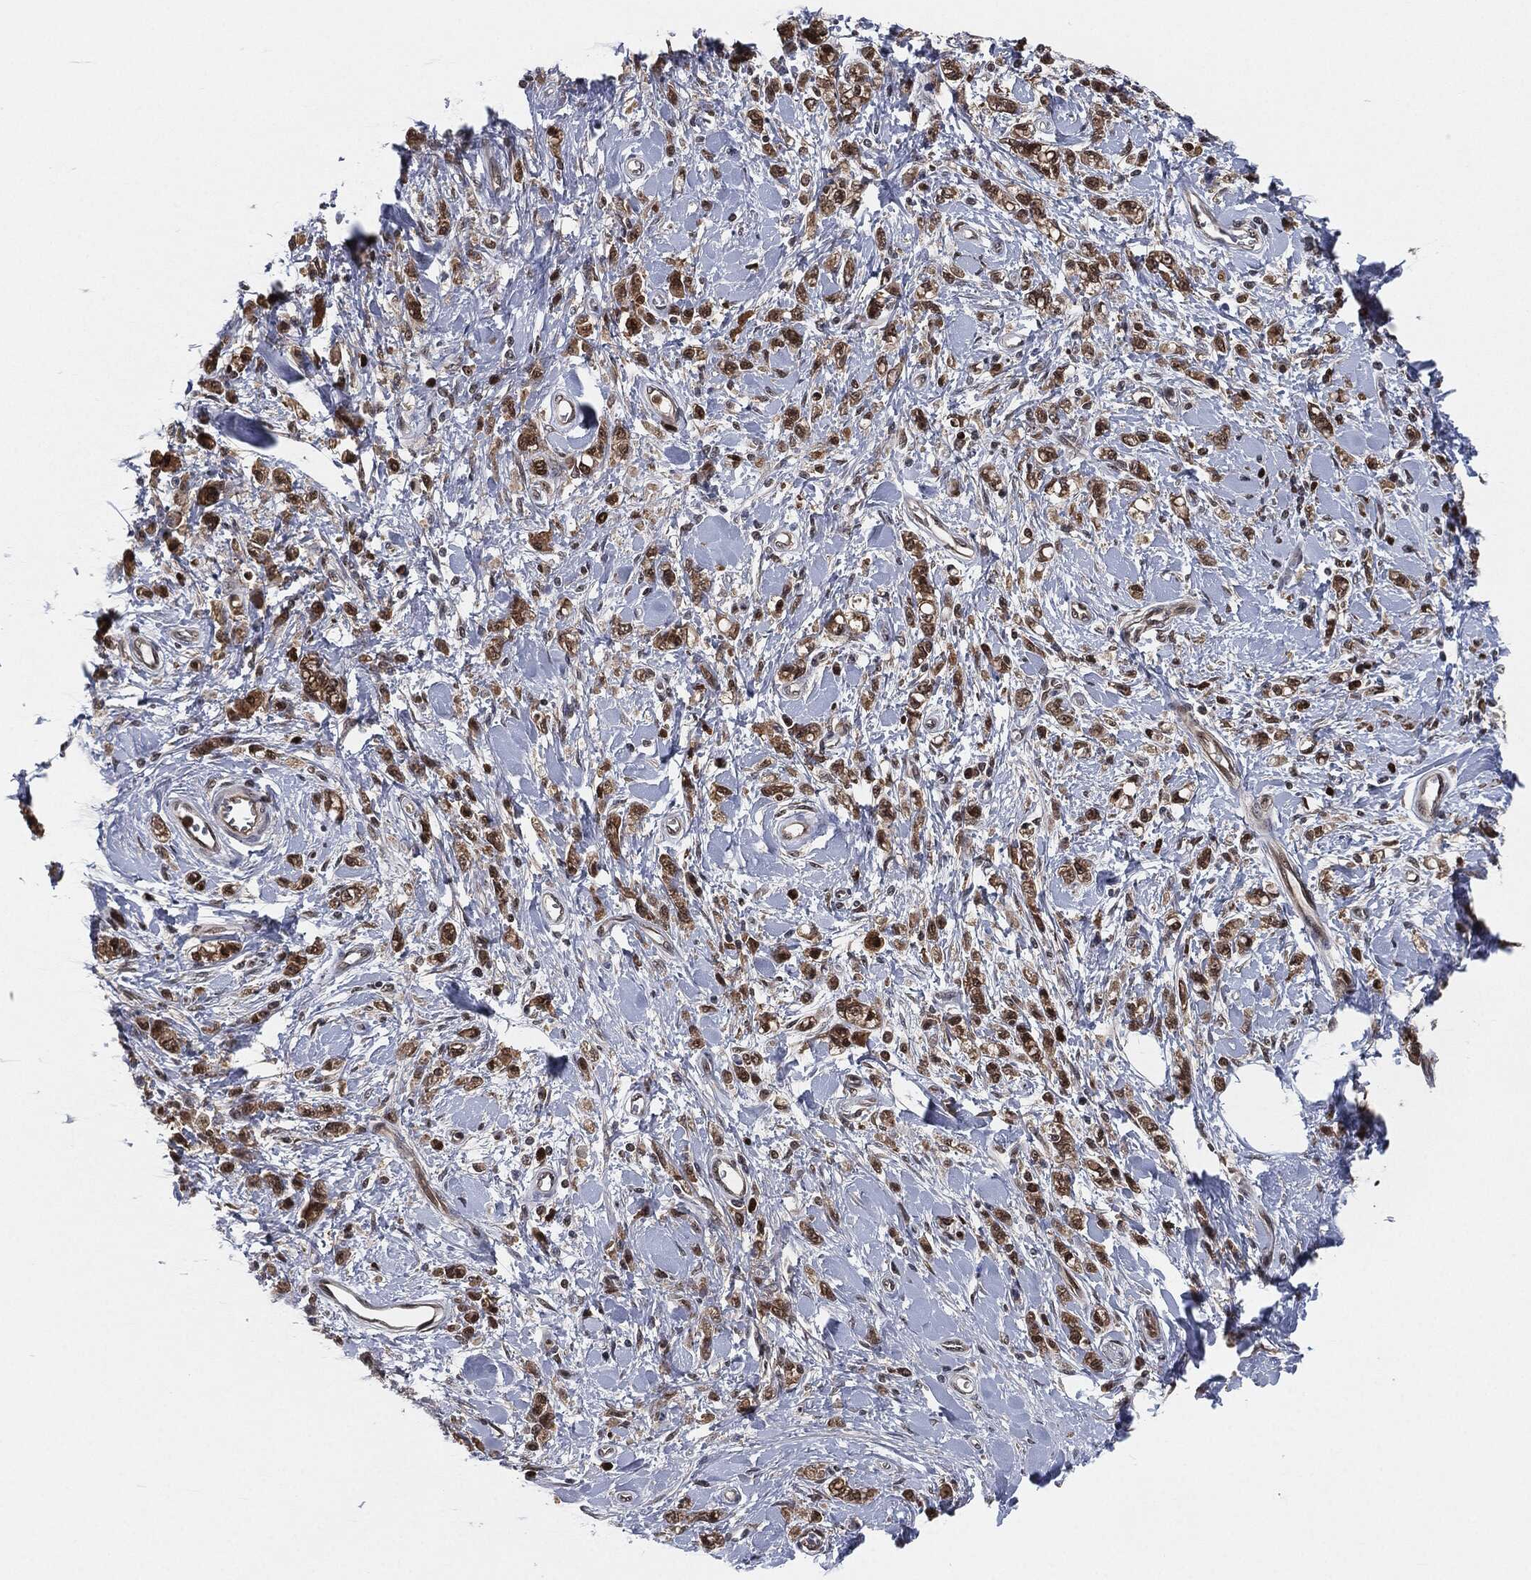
{"staining": {"intensity": "moderate", "quantity": ">75%", "location": "cytoplasmic/membranous"}, "tissue": "stomach cancer", "cell_type": "Tumor cells", "image_type": "cancer", "snomed": [{"axis": "morphology", "description": "Adenocarcinoma, NOS"}, {"axis": "topography", "description": "Stomach"}], "caption": "The histopathology image shows immunohistochemical staining of stomach adenocarcinoma. There is moderate cytoplasmic/membranous expression is present in about >75% of tumor cells.", "gene": "CAPRIN2", "patient": {"sex": "male", "age": 77}}